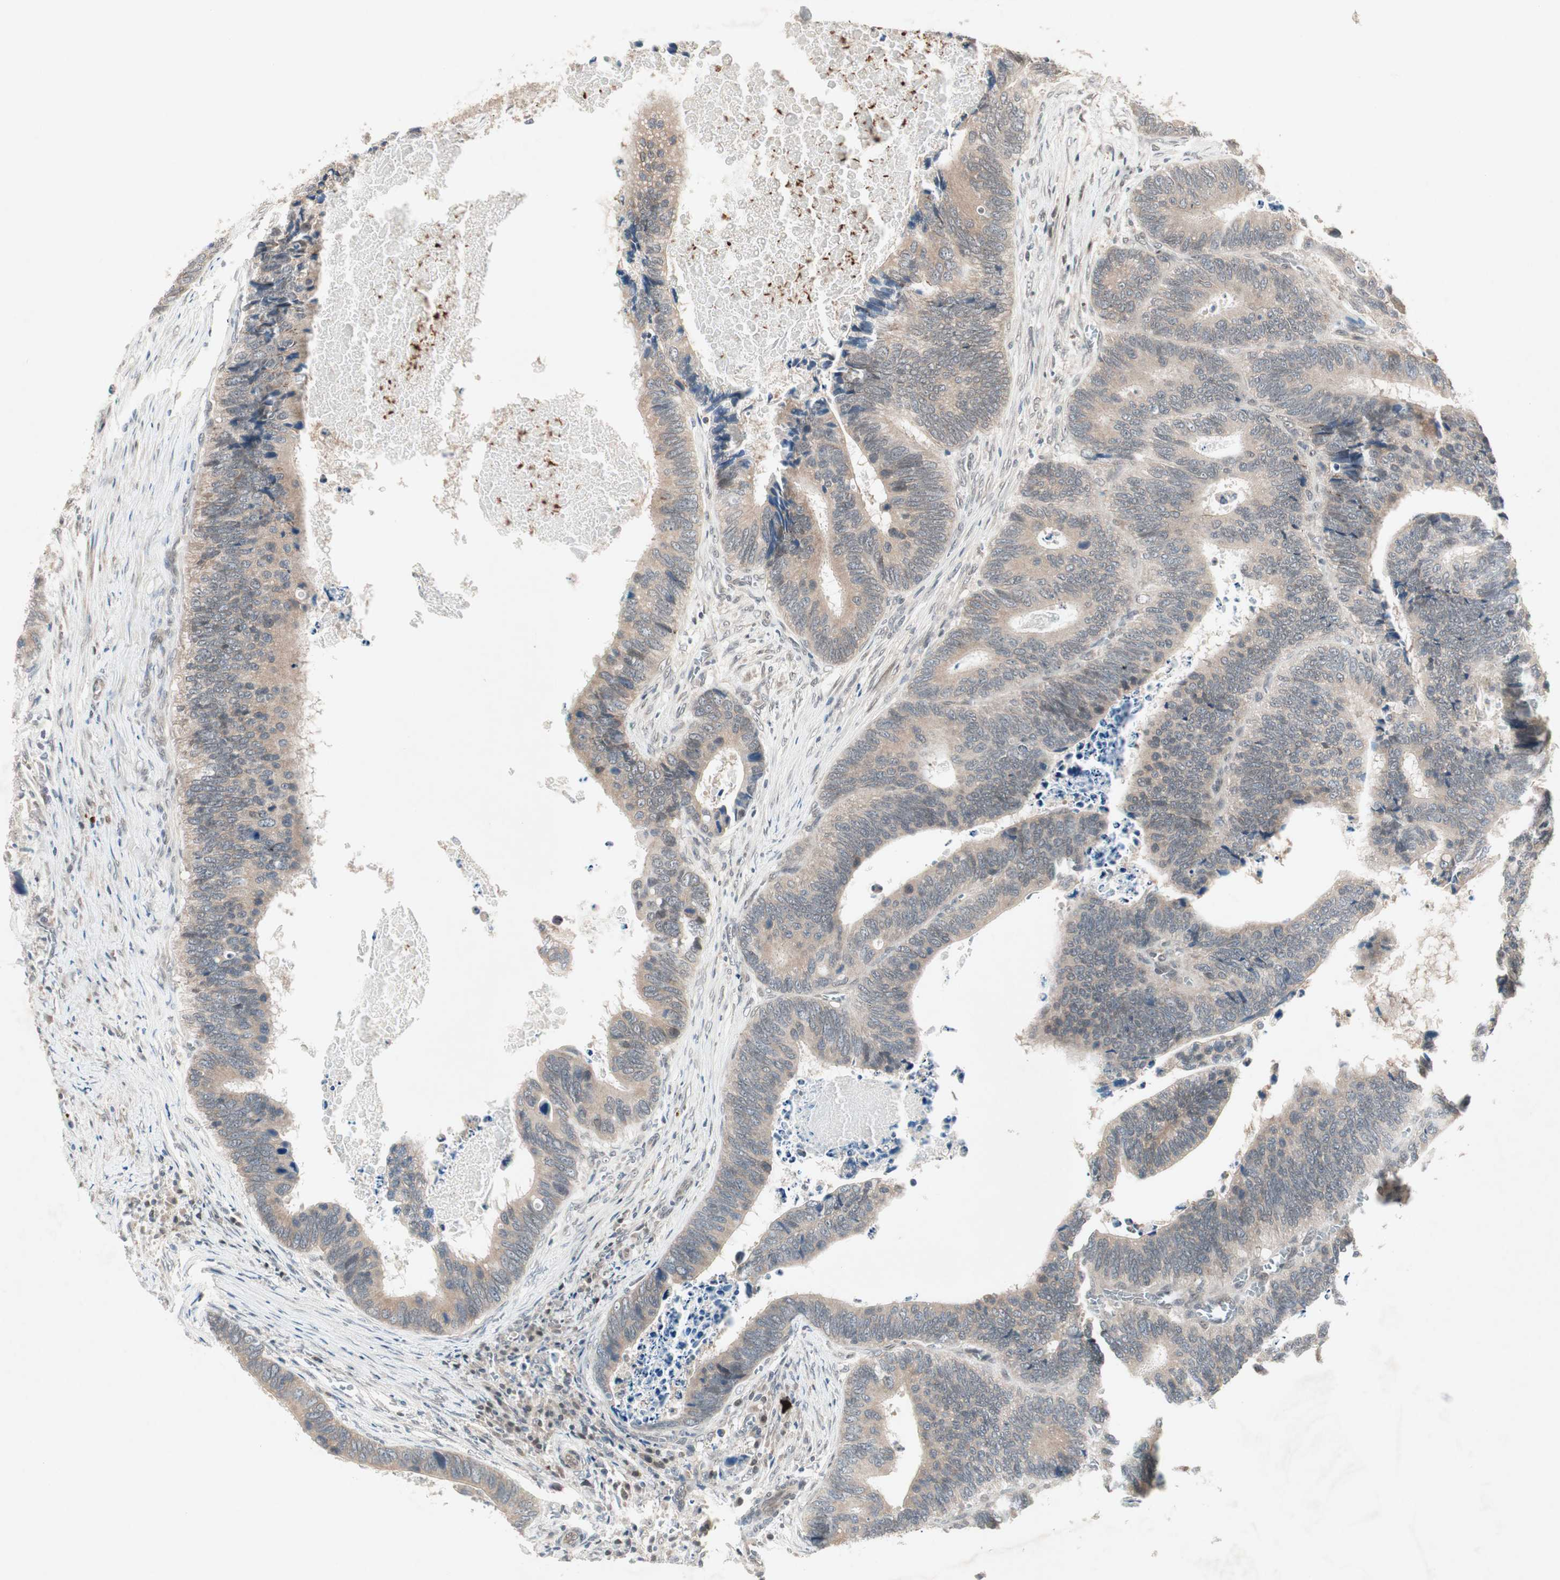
{"staining": {"intensity": "weak", "quantity": ">75%", "location": "cytoplasmic/membranous"}, "tissue": "colorectal cancer", "cell_type": "Tumor cells", "image_type": "cancer", "snomed": [{"axis": "morphology", "description": "Adenocarcinoma, NOS"}, {"axis": "topography", "description": "Colon"}], "caption": "This micrograph reveals IHC staining of colorectal cancer (adenocarcinoma), with low weak cytoplasmic/membranous staining in about >75% of tumor cells.", "gene": "PGBD1", "patient": {"sex": "male", "age": 72}}